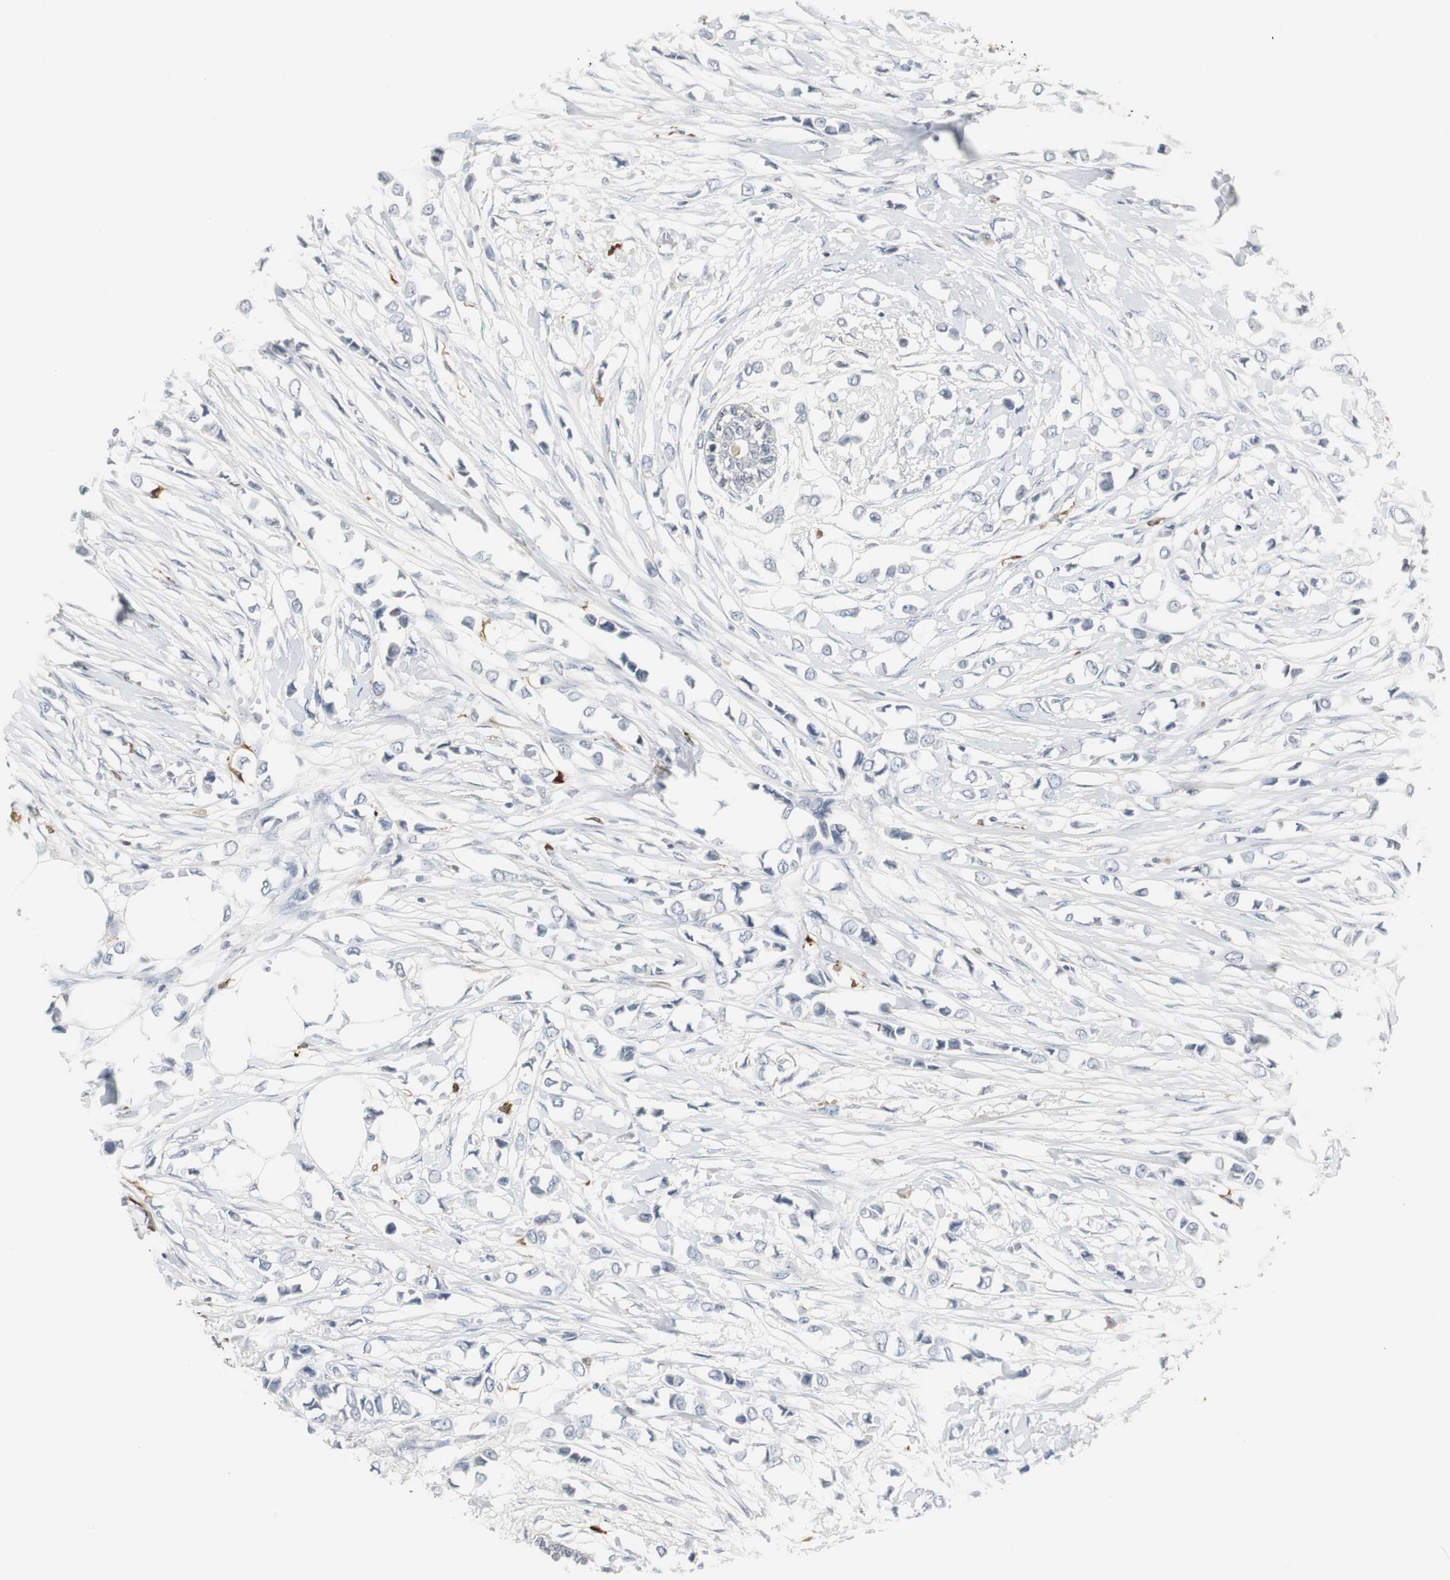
{"staining": {"intensity": "negative", "quantity": "none", "location": "none"}, "tissue": "breast cancer", "cell_type": "Tumor cells", "image_type": "cancer", "snomed": [{"axis": "morphology", "description": "Lobular carcinoma"}, {"axis": "topography", "description": "Breast"}], "caption": "Immunohistochemistry micrograph of human breast cancer stained for a protein (brown), which exhibits no staining in tumor cells.", "gene": "PI15", "patient": {"sex": "female", "age": 51}}